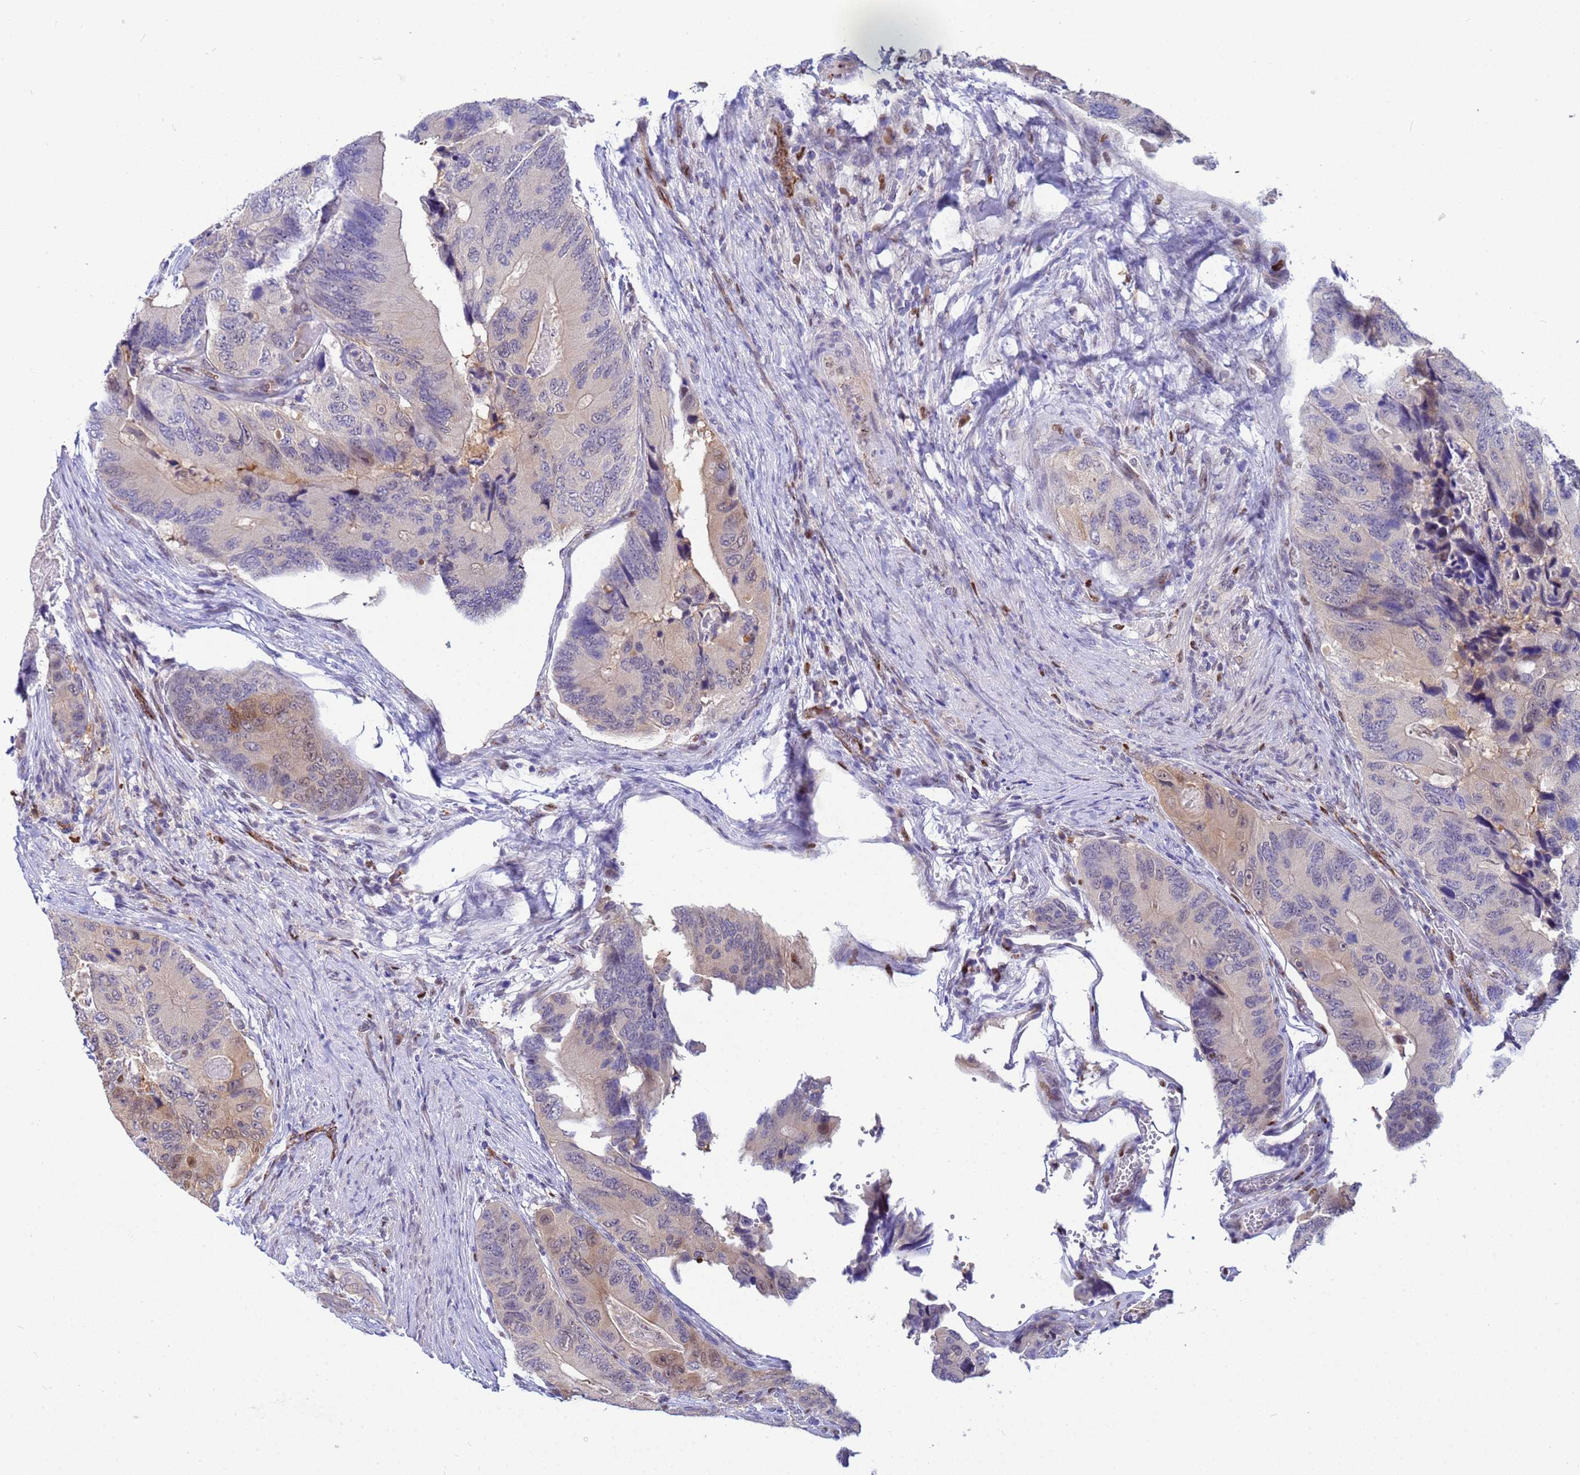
{"staining": {"intensity": "weak", "quantity": "<25%", "location": "cytoplasmic/membranous,nuclear"}, "tissue": "colorectal cancer", "cell_type": "Tumor cells", "image_type": "cancer", "snomed": [{"axis": "morphology", "description": "Adenocarcinoma, NOS"}, {"axis": "topography", "description": "Colon"}], "caption": "Immunohistochemical staining of colorectal adenocarcinoma shows no significant expression in tumor cells.", "gene": "SLC25A37", "patient": {"sex": "male", "age": 84}}